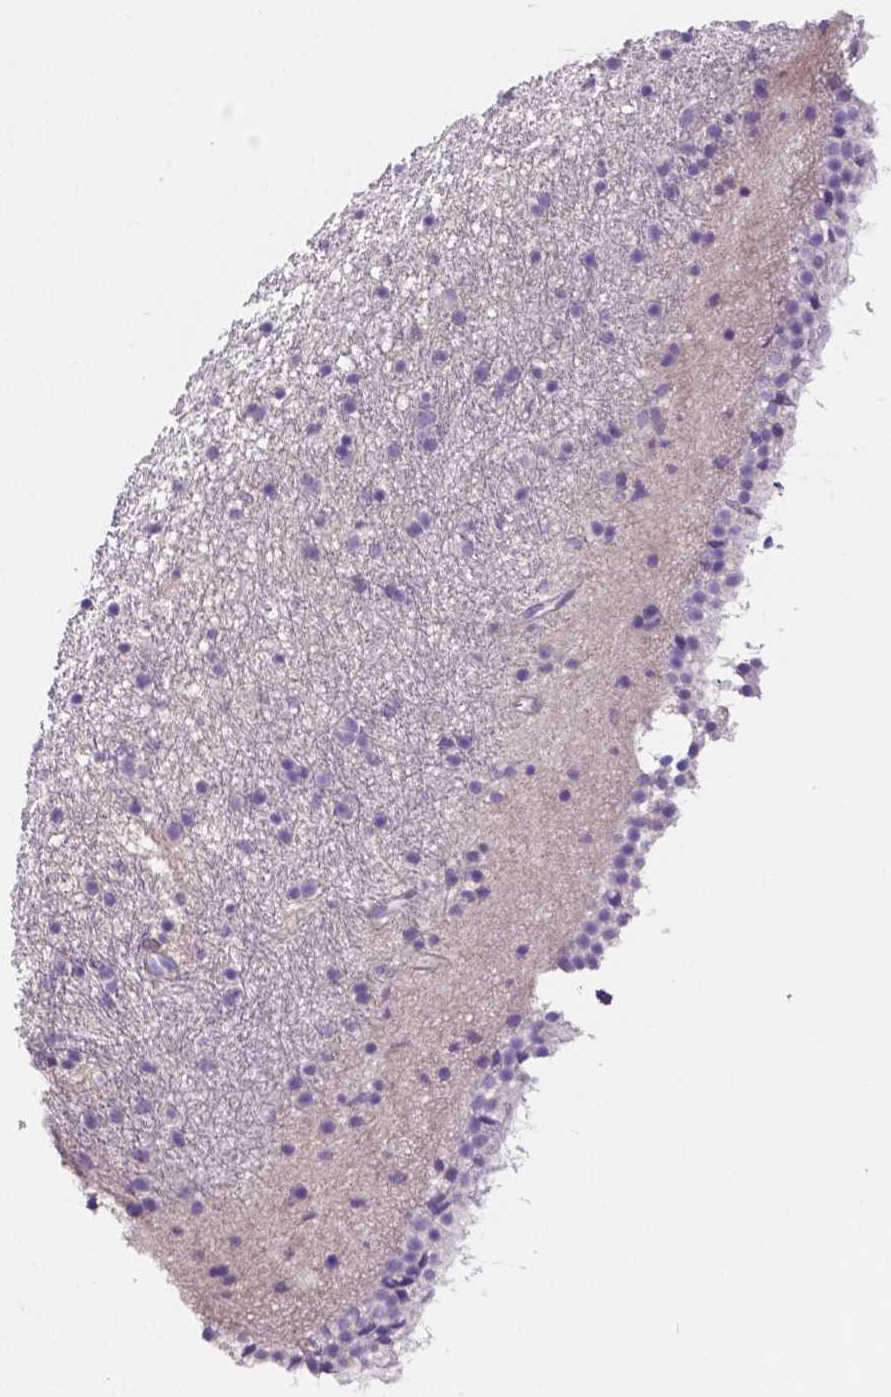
{"staining": {"intensity": "negative", "quantity": "none", "location": "none"}, "tissue": "caudate", "cell_type": "Glial cells", "image_type": "normal", "snomed": [{"axis": "morphology", "description": "Normal tissue, NOS"}, {"axis": "topography", "description": "Lateral ventricle wall"}], "caption": "This is an immunohistochemistry image of unremarkable human caudate. There is no staining in glial cells.", "gene": "MMP9", "patient": {"sex": "female", "age": 71}}